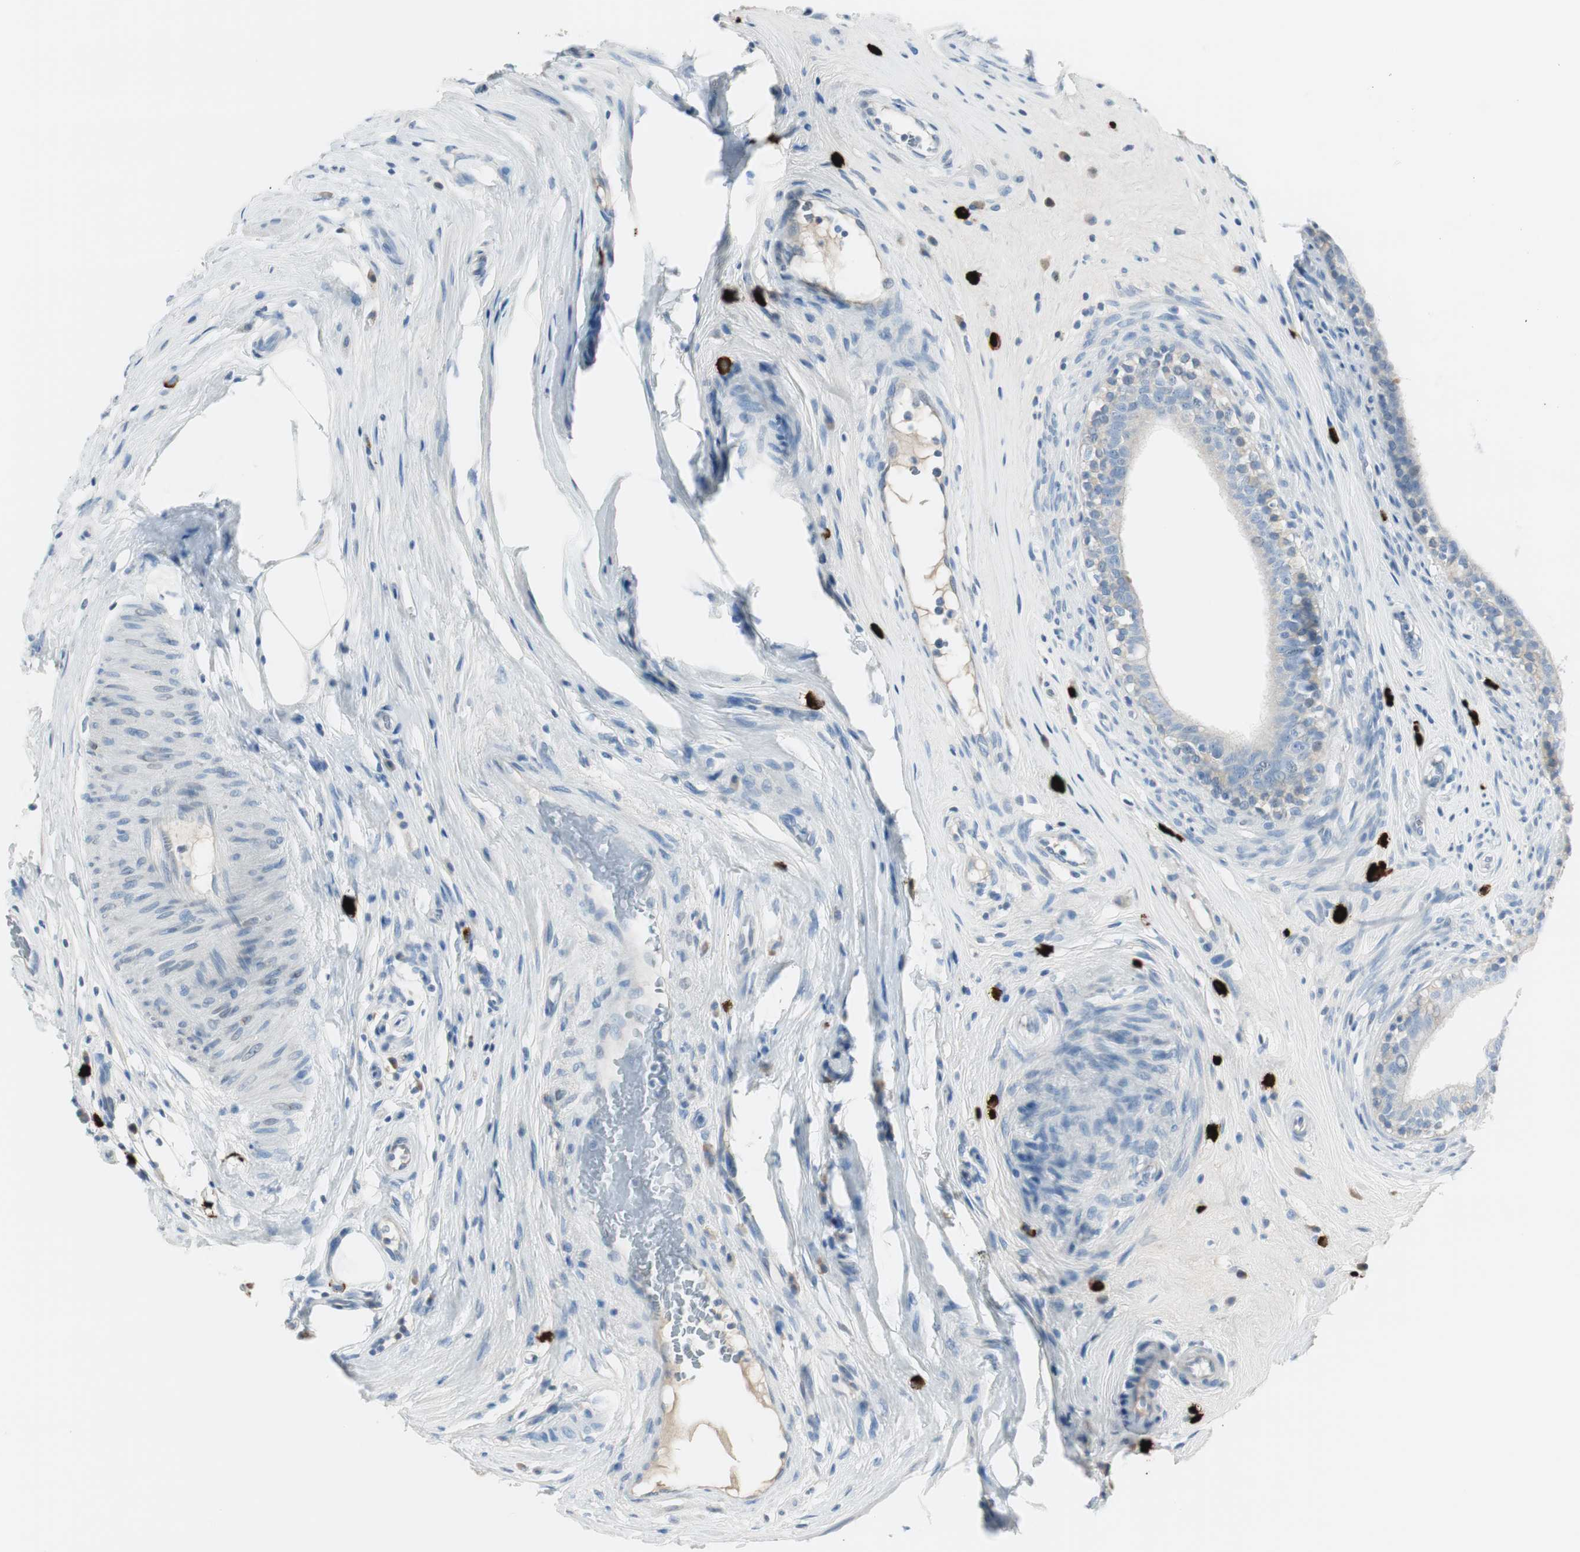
{"staining": {"intensity": "negative", "quantity": "none", "location": "none"}, "tissue": "epididymis", "cell_type": "Glandular cells", "image_type": "normal", "snomed": [{"axis": "morphology", "description": "Normal tissue, NOS"}, {"axis": "morphology", "description": "Inflammation, NOS"}, {"axis": "topography", "description": "Epididymis"}], "caption": "Photomicrograph shows no significant protein staining in glandular cells of unremarkable epididymis. (DAB IHC with hematoxylin counter stain).", "gene": "DLG4", "patient": {"sex": "male", "age": 84}}